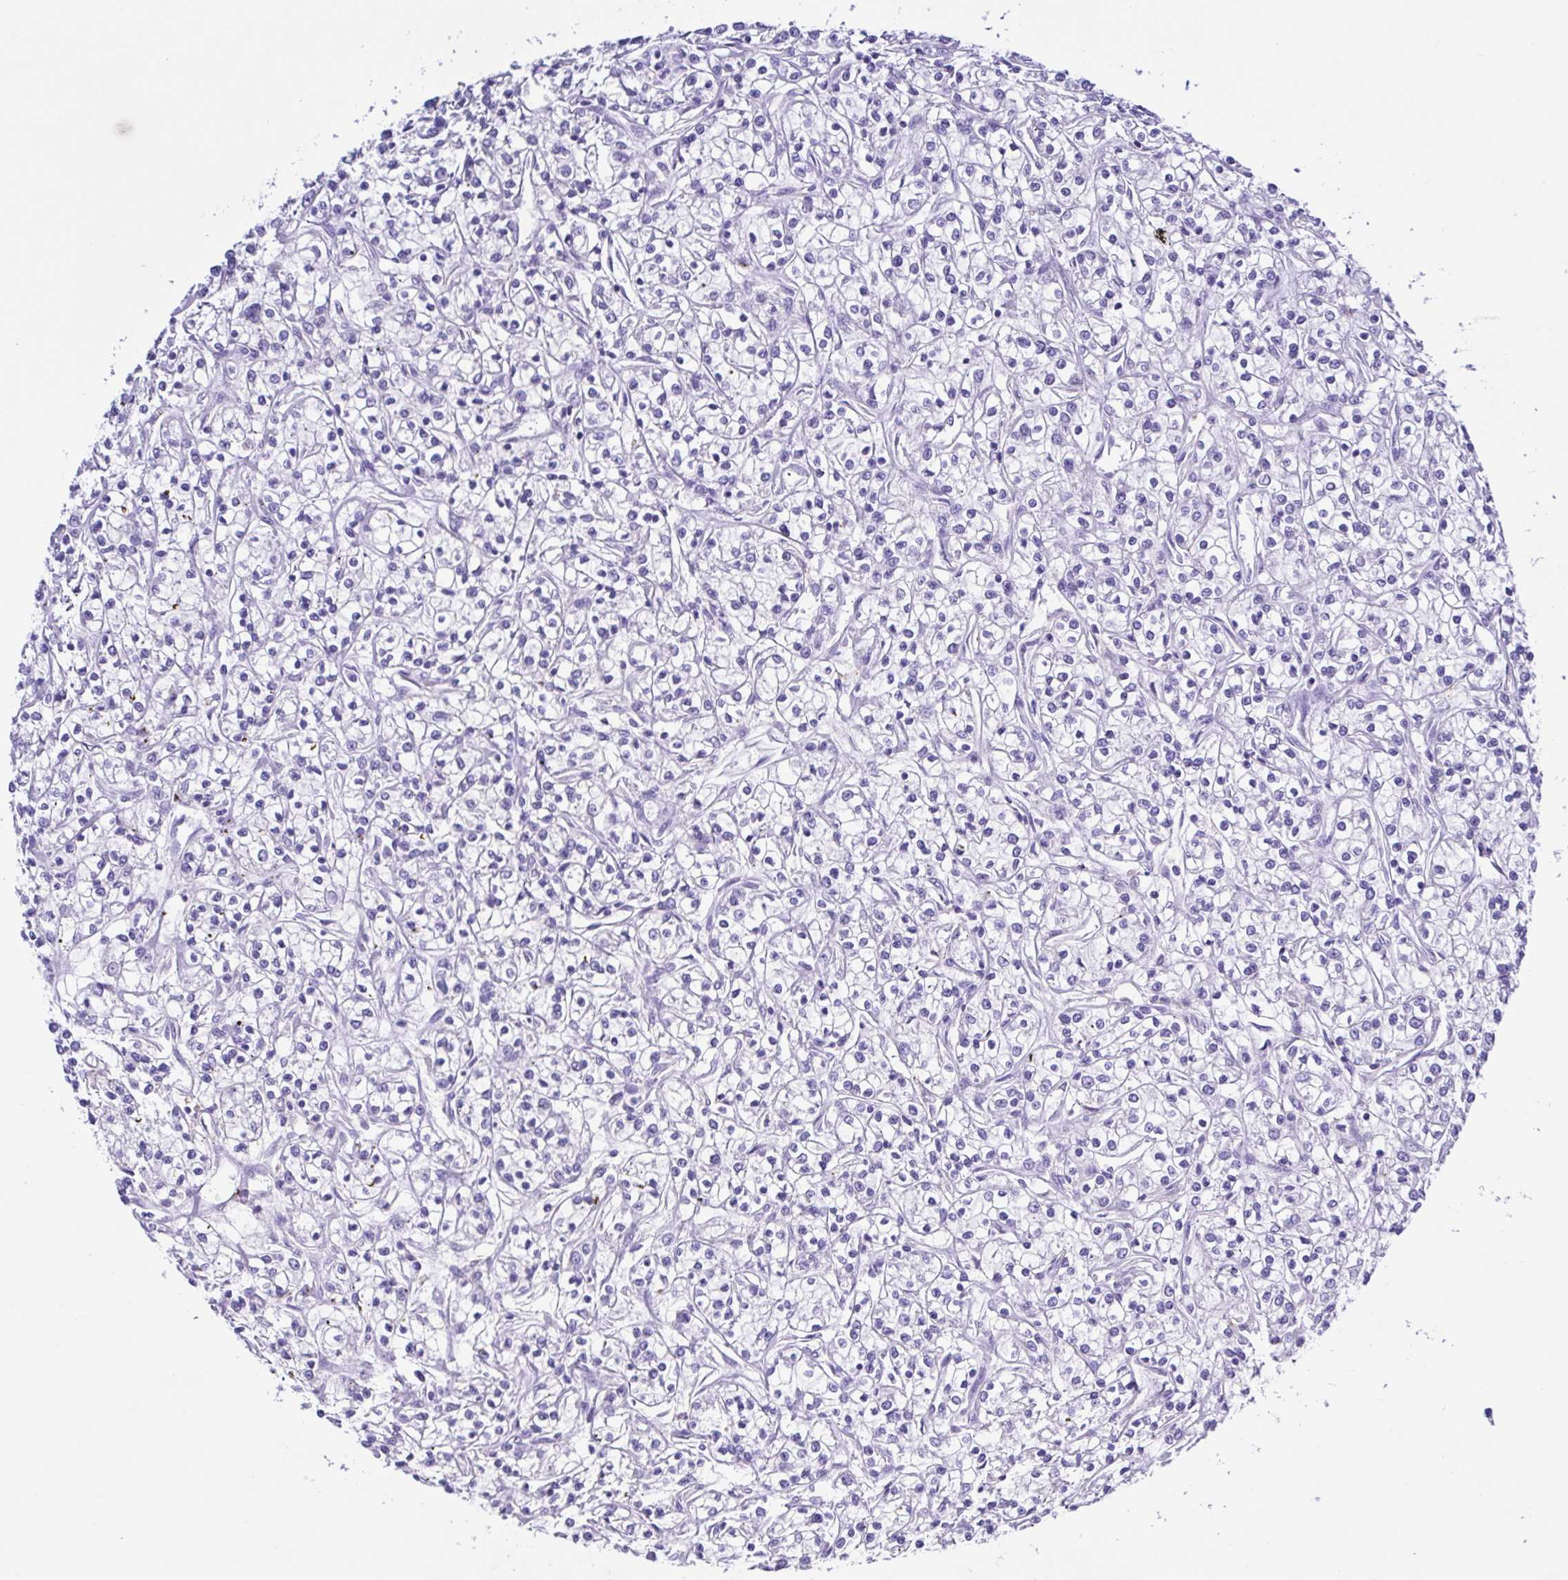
{"staining": {"intensity": "negative", "quantity": "none", "location": "none"}, "tissue": "renal cancer", "cell_type": "Tumor cells", "image_type": "cancer", "snomed": [{"axis": "morphology", "description": "Adenocarcinoma, NOS"}, {"axis": "topography", "description": "Kidney"}], "caption": "Renal cancer (adenocarcinoma) was stained to show a protein in brown. There is no significant expression in tumor cells. The staining is performed using DAB brown chromogen with nuclei counter-stained in using hematoxylin.", "gene": "CD72", "patient": {"sex": "female", "age": 59}}